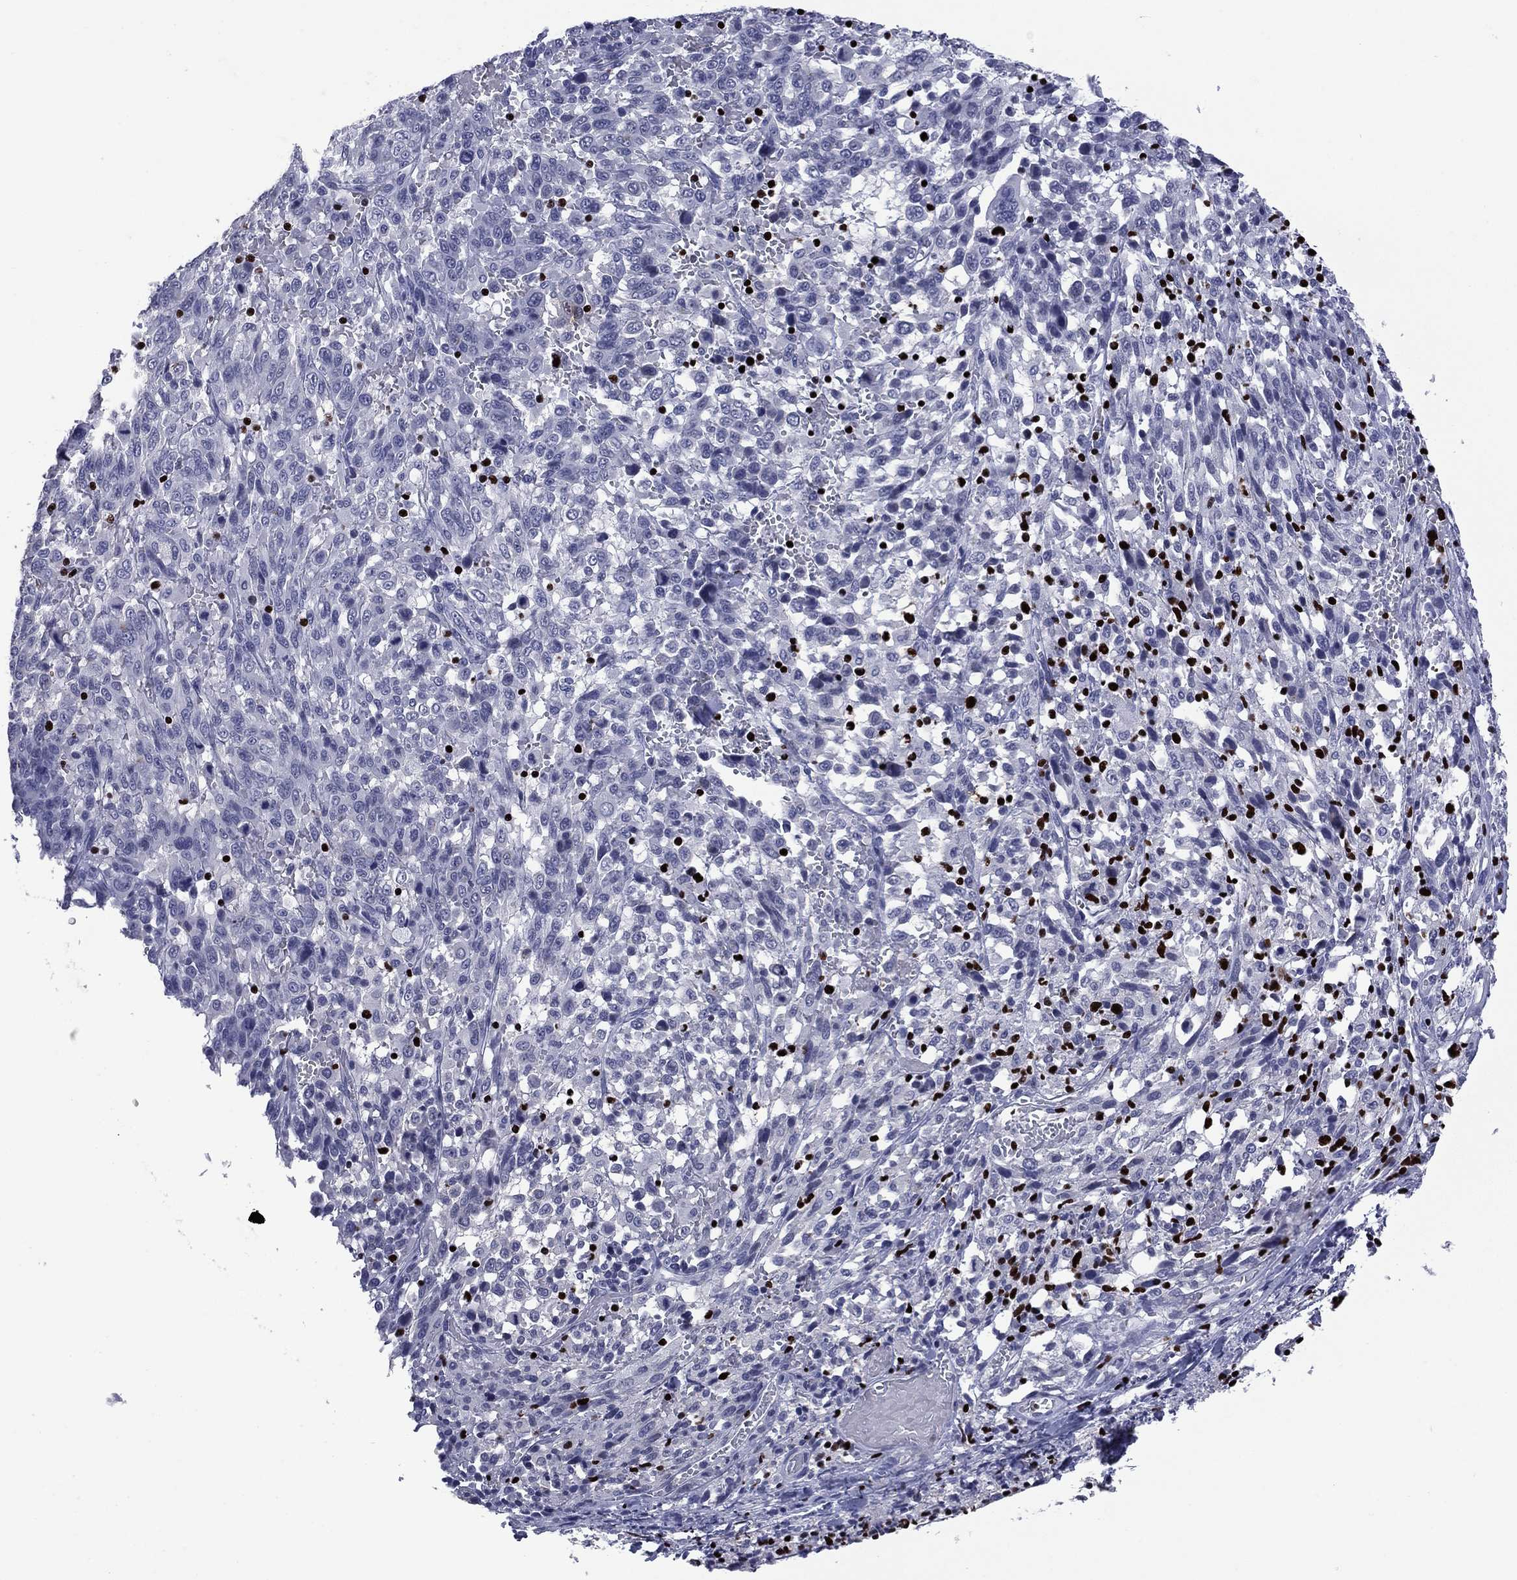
{"staining": {"intensity": "negative", "quantity": "none", "location": "none"}, "tissue": "melanoma", "cell_type": "Tumor cells", "image_type": "cancer", "snomed": [{"axis": "morphology", "description": "Malignant melanoma, NOS"}, {"axis": "topography", "description": "Skin"}], "caption": "There is no significant staining in tumor cells of melanoma.", "gene": "IKZF3", "patient": {"sex": "female", "age": 91}}